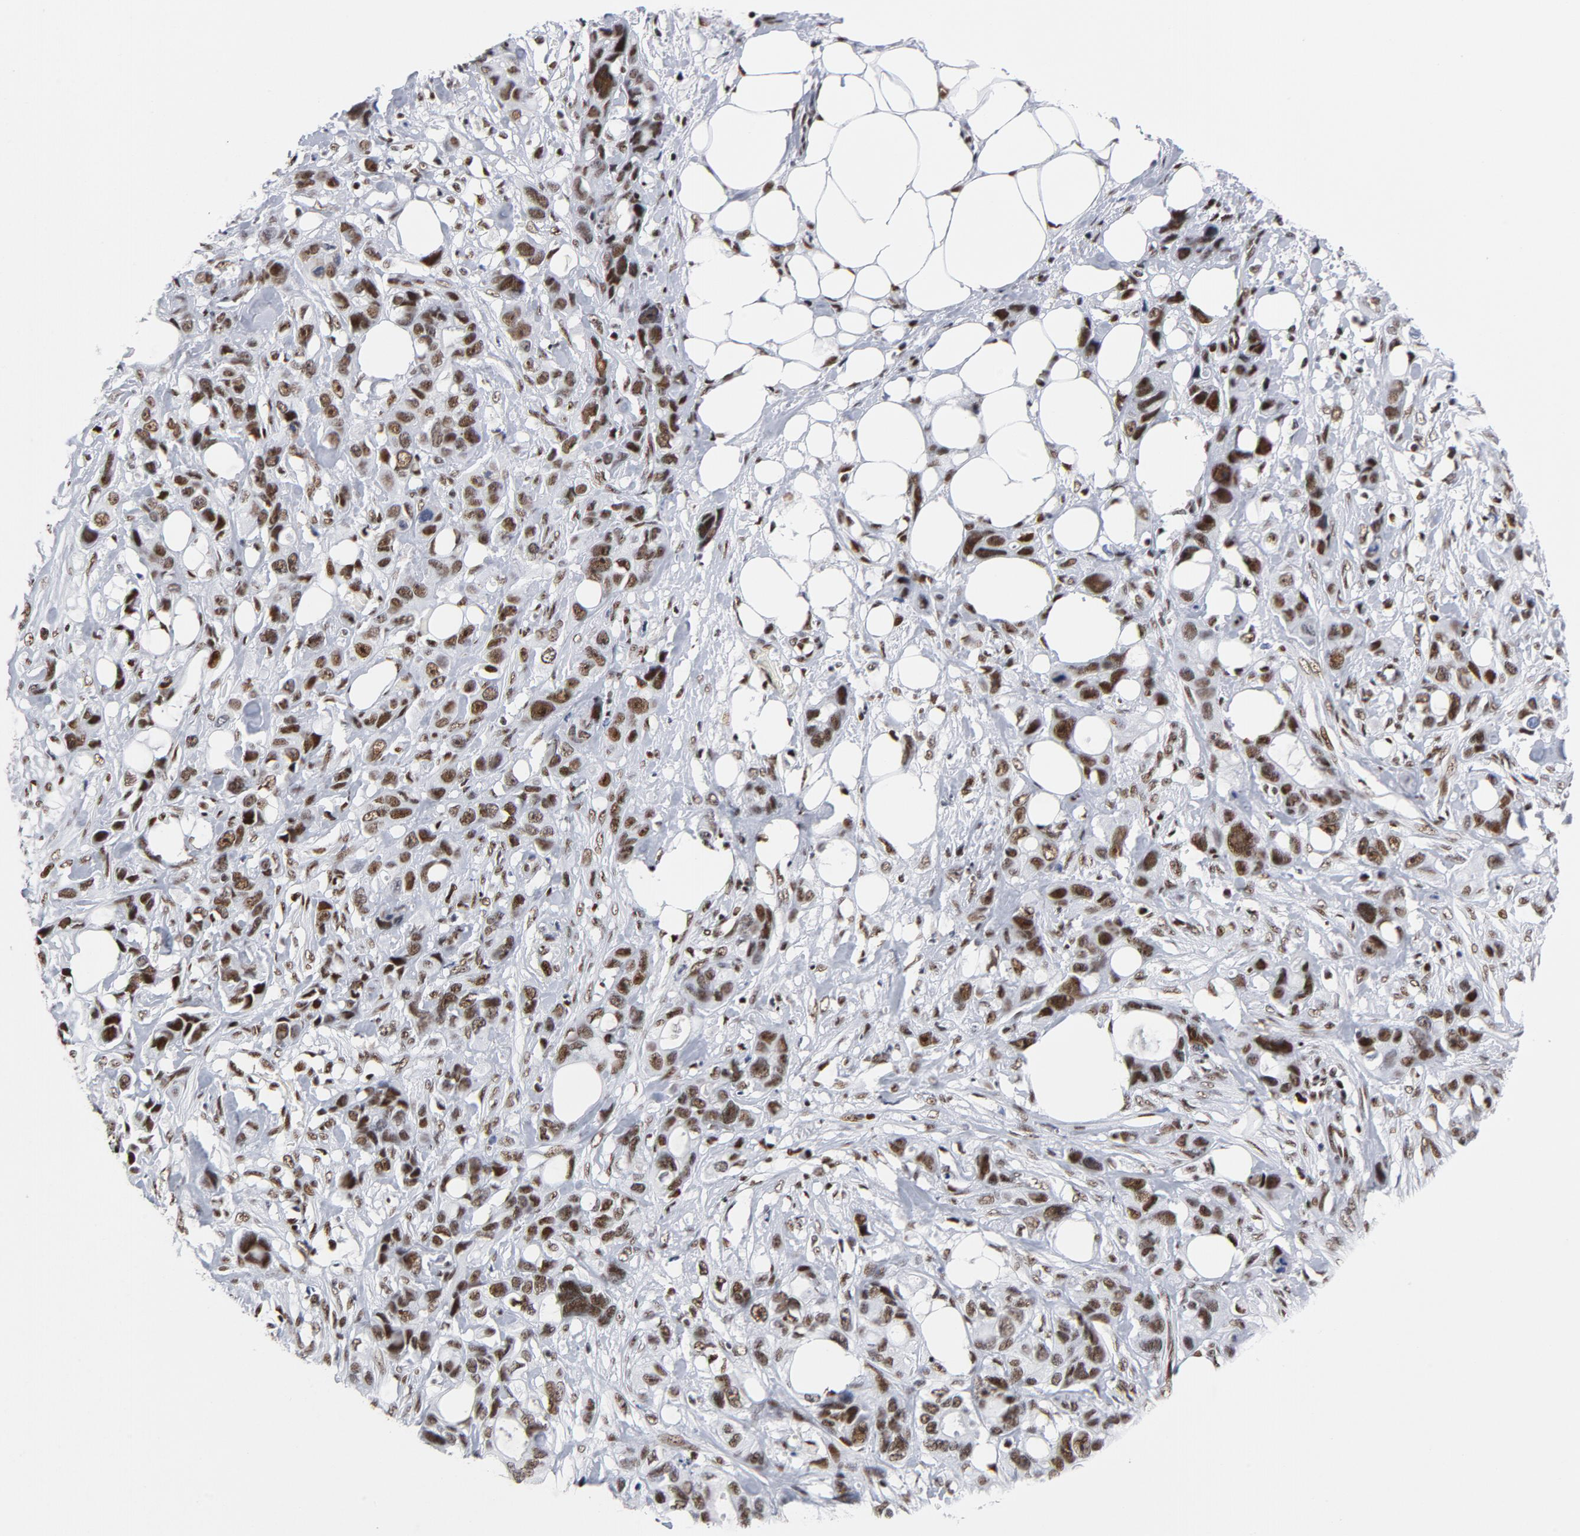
{"staining": {"intensity": "strong", "quantity": ">75%", "location": "nuclear"}, "tissue": "stomach cancer", "cell_type": "Tumor cells", "image_type": "cancer", "snomed": [{"axis": "morphology", "description": "Adenocarcinoma, NOS"}, {"axis": "topography", "description": "Stomach, upper"}], "caption": "Strong nuclear staining is seen in approximately >75% of tumor cells in stomach adenocarcinoma.", "gene": "XRCC5", "patient": {"sex": "male", "age": 47}}